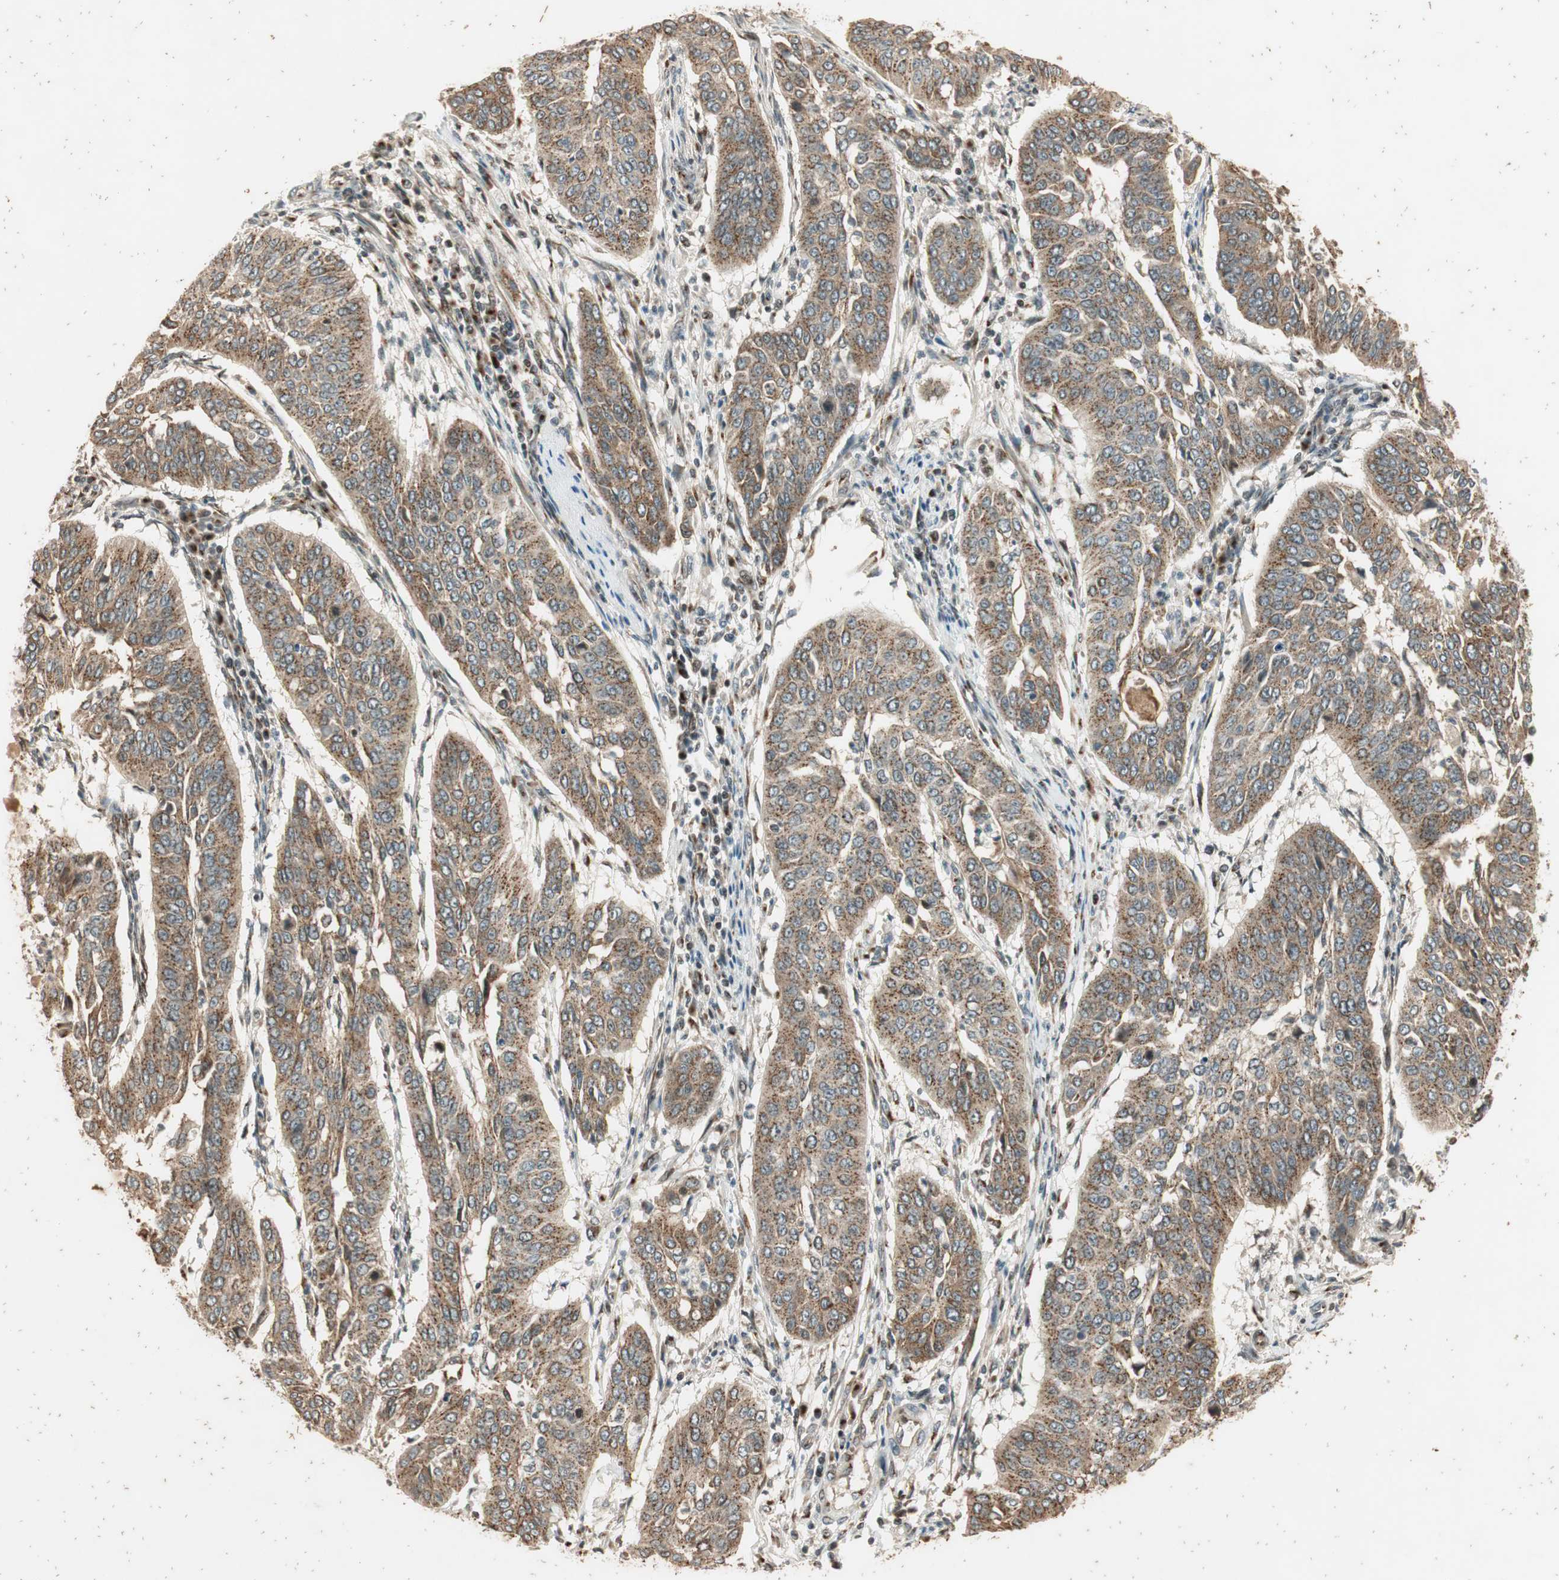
{"staining": {"intensity": "weak", "quantity": ">75%", "location": "cytoplasmic/membranous"}, "tissue": "cervical cancer", "cell_type": "Tumor cells", "image_type": "cancer", "snomed": [{"axis": "morphology", "description": "Normal tissue, NOS"}, {"axis": "morphology", "description": "Squamous cell carcinoma, NOS"}, {"axis": "topography", "description": "Cervix"}], "caption": "Human squamous cell carcinoma (cervical) stained with a brown dye exhibits weak cytoplasmic/membranous positive staining in approximately >75% of tumor cells.", "gene": "NEO1", "patient": {"sex": "female", "age": 39}}